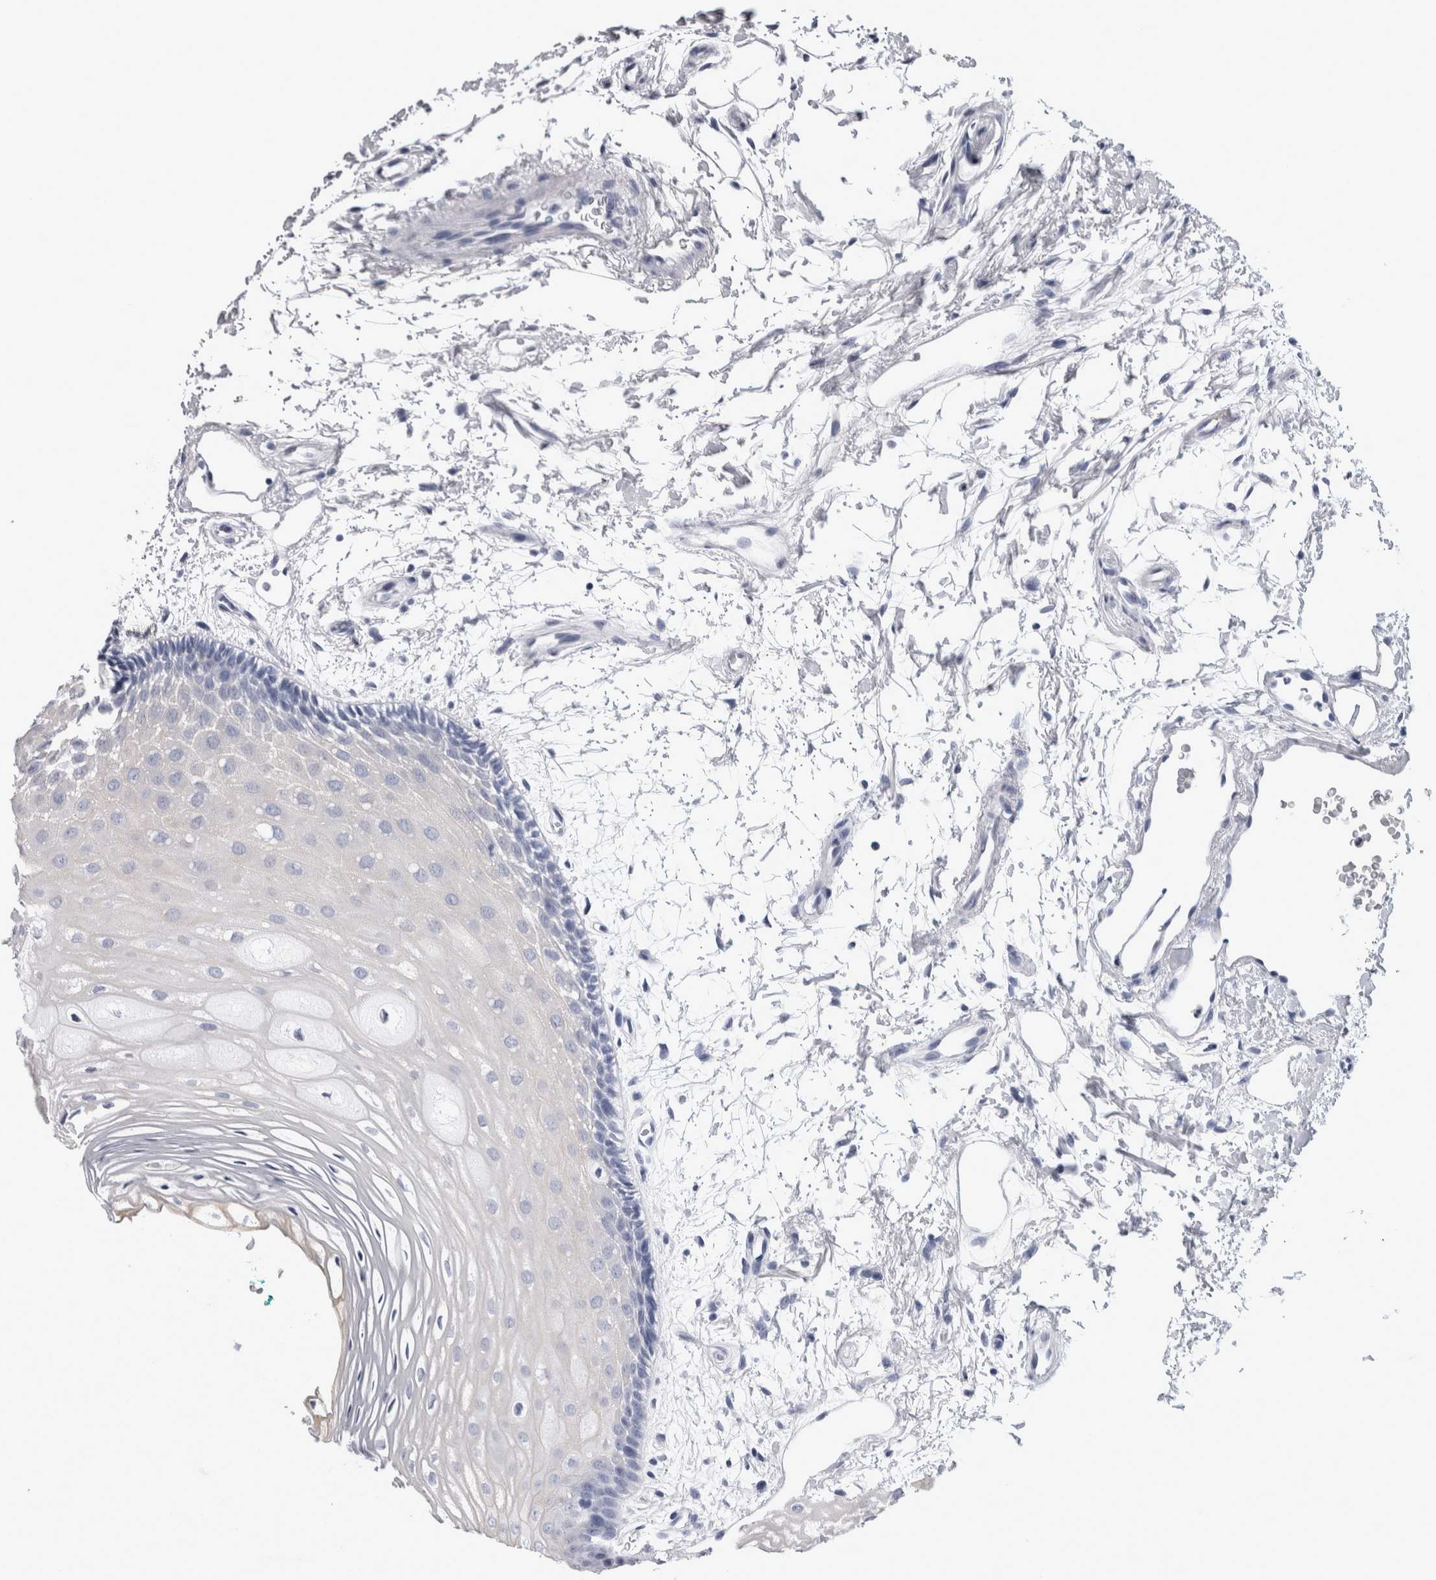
{"staining": {"intensity": "negative", "quantity": "none", "location": "none"}, "tissue": "oral mucosa", "cell_type": "Squamous epithelial cells", "image_type": "normal", "snomed": [{"axis": "morphology", "description": "Normal tissue, NOS"}, {"axis": "topography", "description": "Skeletal muscle"}, {"axis": "topography", "description": "Oral tissue"}, {"axis": "topography", "description": "Peripheral nerve tissue"}], "caption": "The immunohistochemistry image has no significant staining in squamous epithelial cells of oral mucosa. (DAB (3,3'-diaminobenzidine) IHC with hematoxylin counter stain).", "gene": "ALDH8A1", "patient": {"sex": "female", "age": 84}}